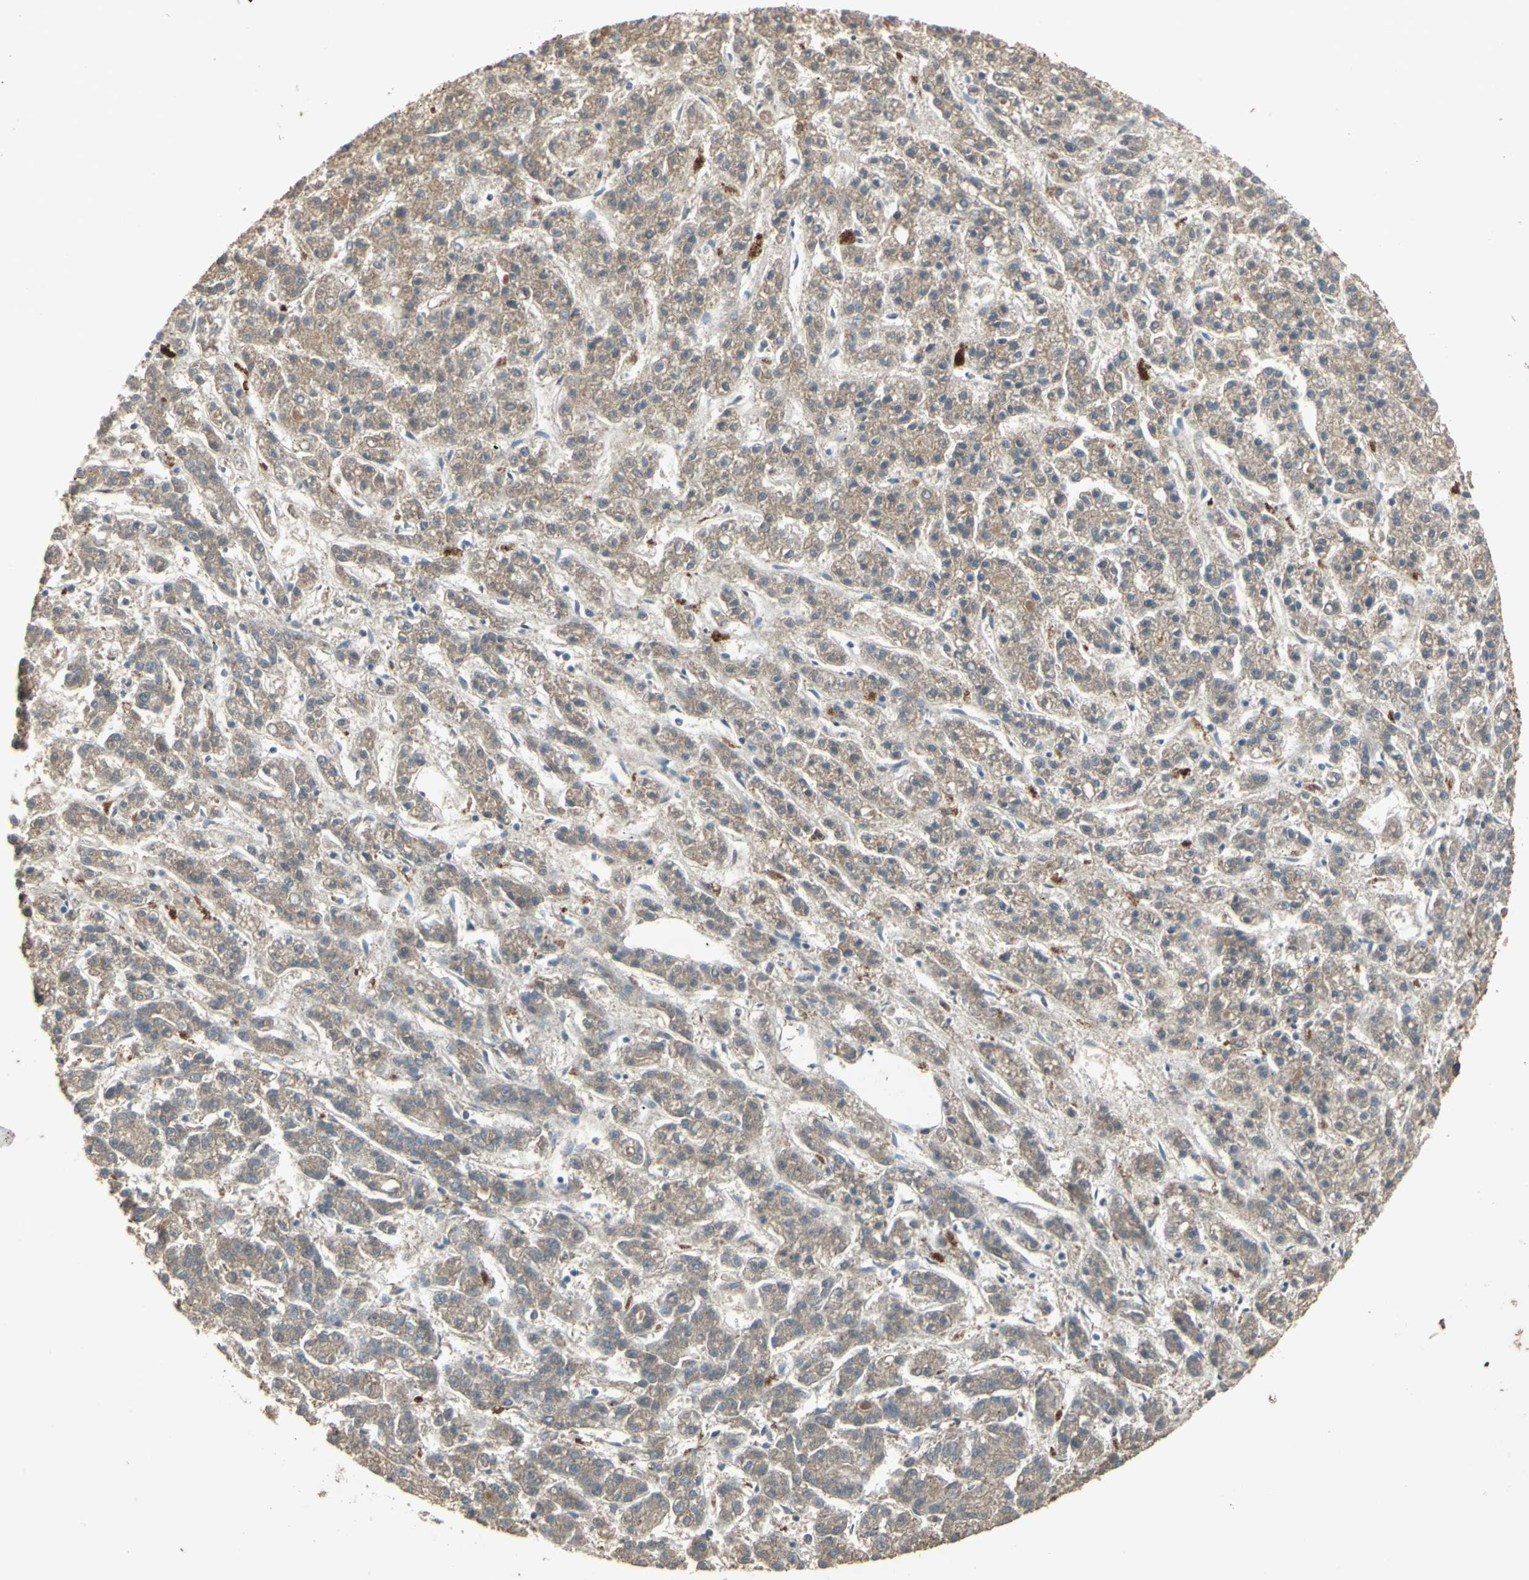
{"staining": {"intensity": "weak", "quantity": ">75%", "location": "cytoplasmic/membranous"}, "tissue": "liver cancer", "cell_type": "Tumor cells", "image_type": "cancer", "snomed": [{"axis": "morphology", "description": "Carcinoma, Hepatocellular, NOS"}, {"axis": "topography", "description": "Liver"}], "caption": "Immunohistochemistry micrograph of human liver hepatocellular carcinoma stained for a protein (brown), which displays low levels of weak cytoplasmic/membranous expression in approximately >75% of tumor cells.", "gene": "POLRMT", "patient": {"sex": "male", "age": 70}}